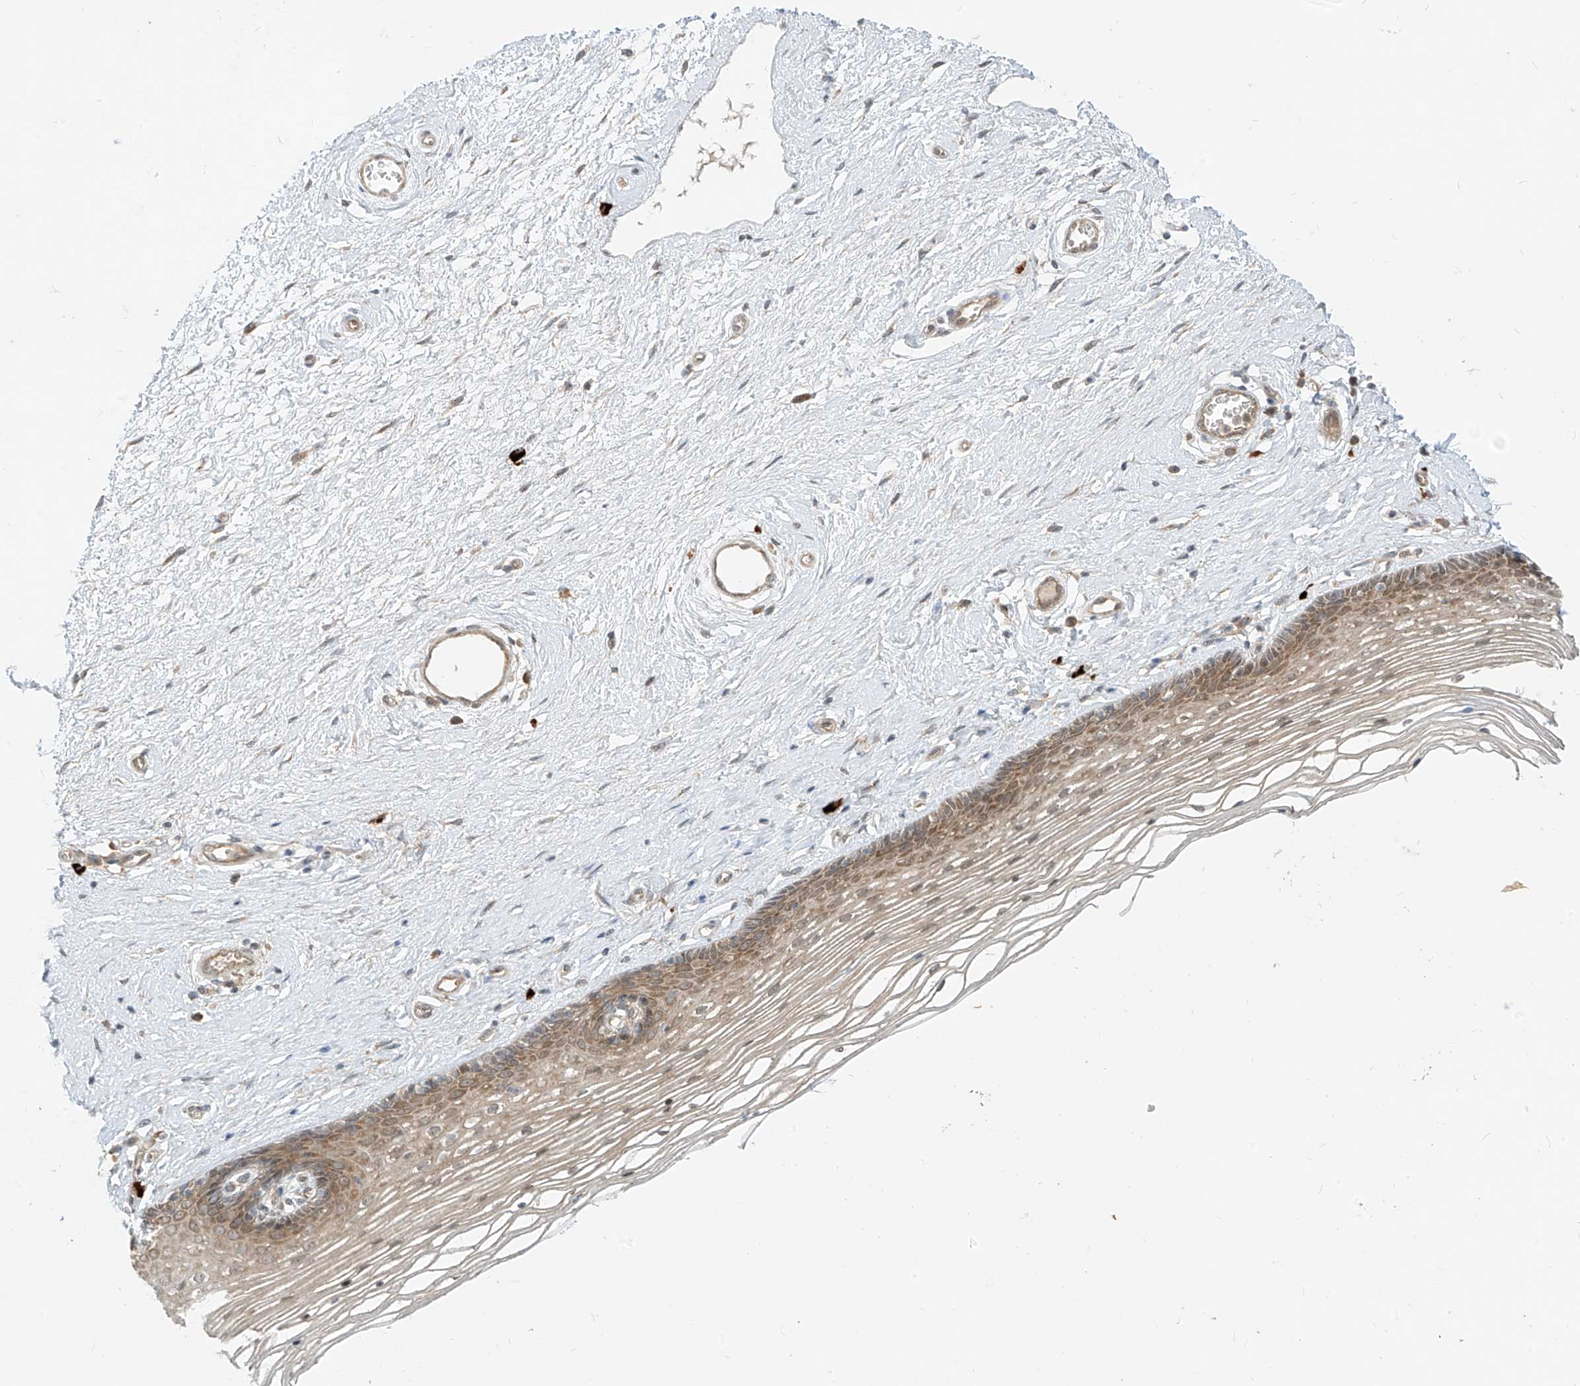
{"staining": {"intensity": "moderate", "quantity": "25%-75%", "location": "cytoplasmic/membranous"}, "tissue": "vagina", "cell_type": "Squamous epithelial cells", "image_type": "normal", "snomed": [{"axis": "morphology", "description": "Normal tissue, NOS"}, {"axis": "topography", "description": "Vagina"}], "caption": "Immunohistochemistry (IHC) (DAB) staining of benign human vagina reveals moderate cytoplasmic/membranous protein staining in about 25%-75% of squamous epithelial cells.", "gene": "MTUS2", "patient": {"sex": "female", "age": 46}}